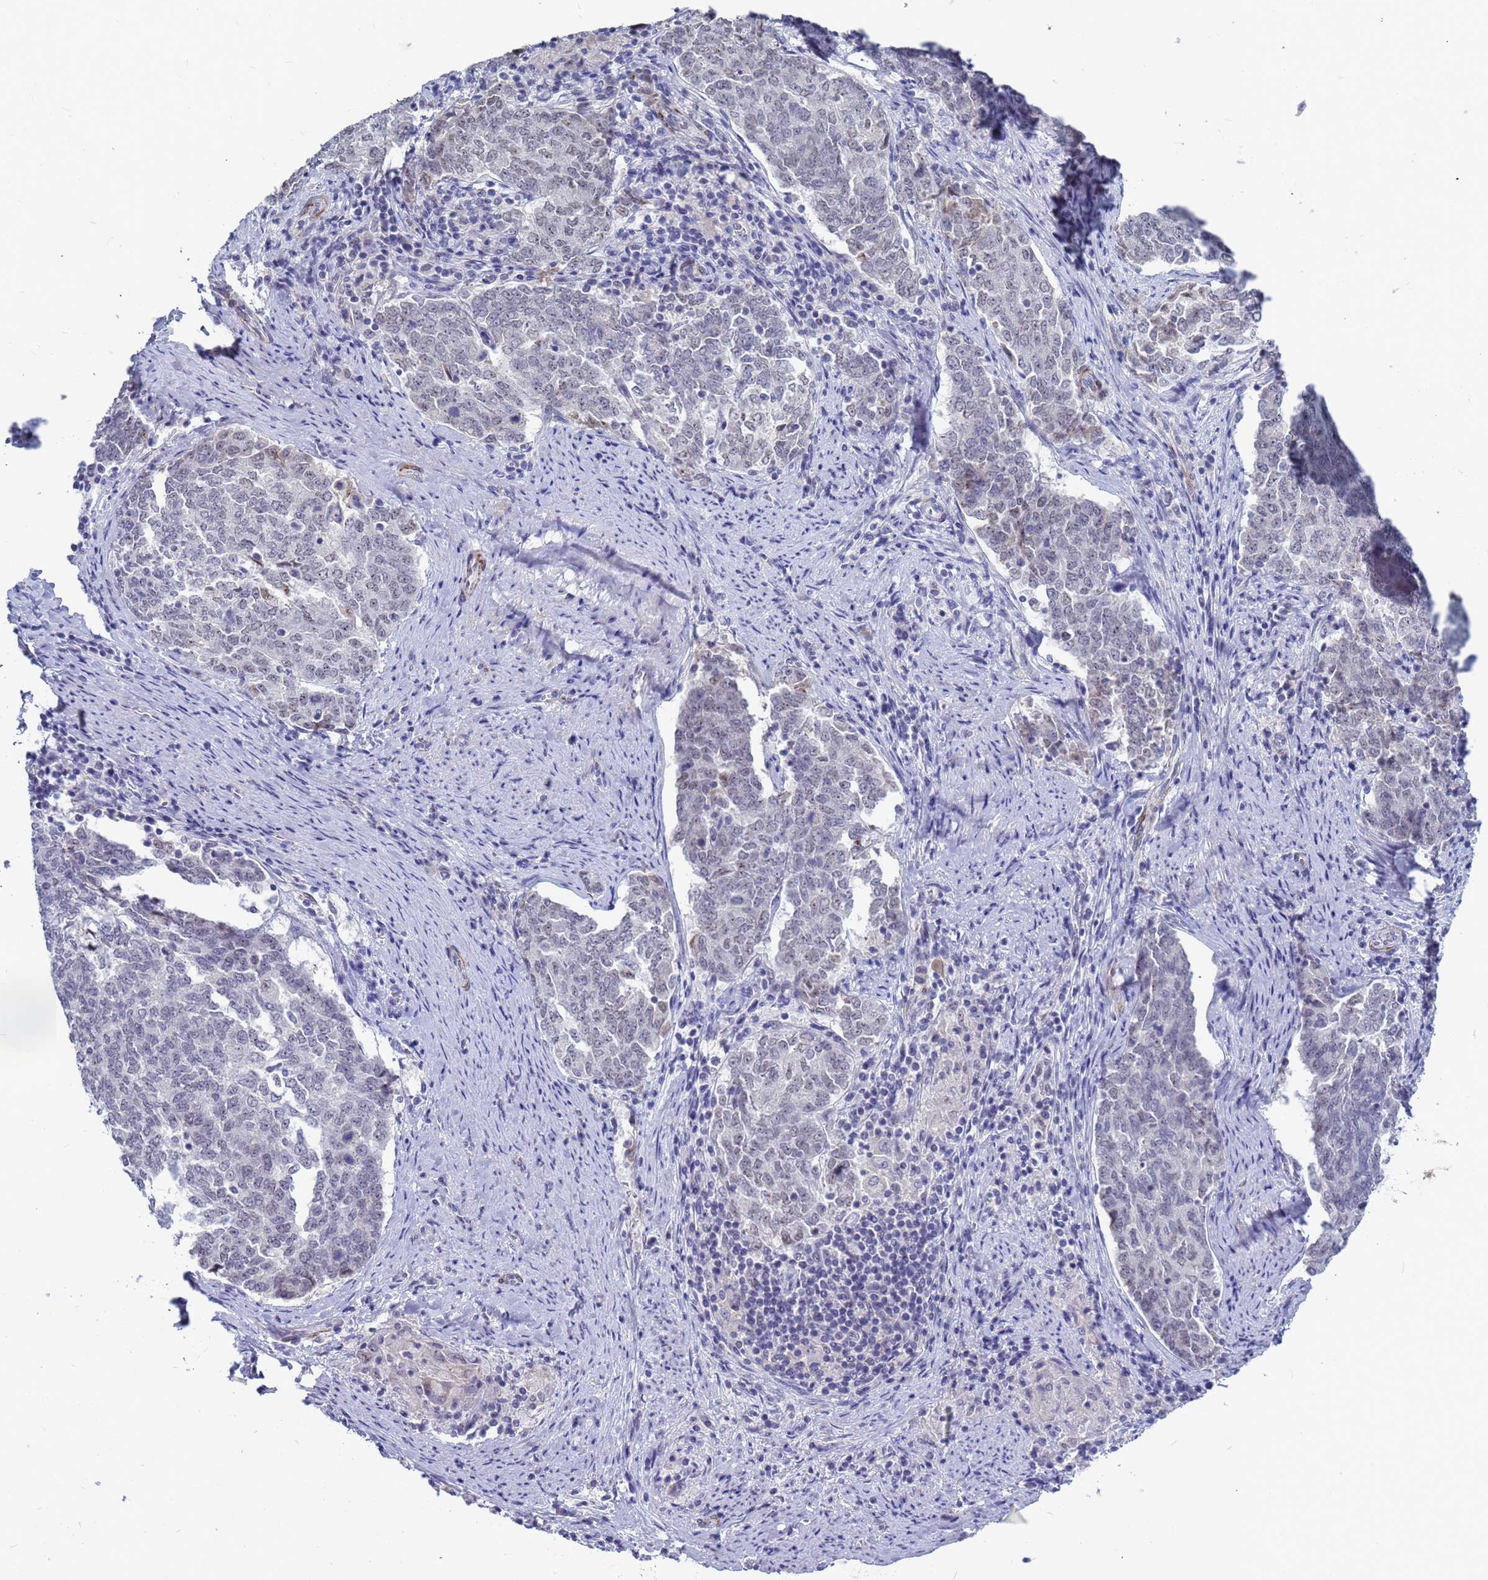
{"staining": {"intensity": "negative", "quantity": "none", "location": "none"}, "tissue": "endometrial cancer", "cell_type": "Tumor cells", "image_type": "cancer", "snomed": [{"axis": "morphology", "description": "Adenocarcinoma, NOS"}, {"axis": "topography", "description": "Endometrium"}], "caption": "Photomicrograph shows no protein staining in tumor cells of endometrial adenocarcinoma tissue.", "gene": "CXorf65", "patient": {"sex": "female", "age": 80}}